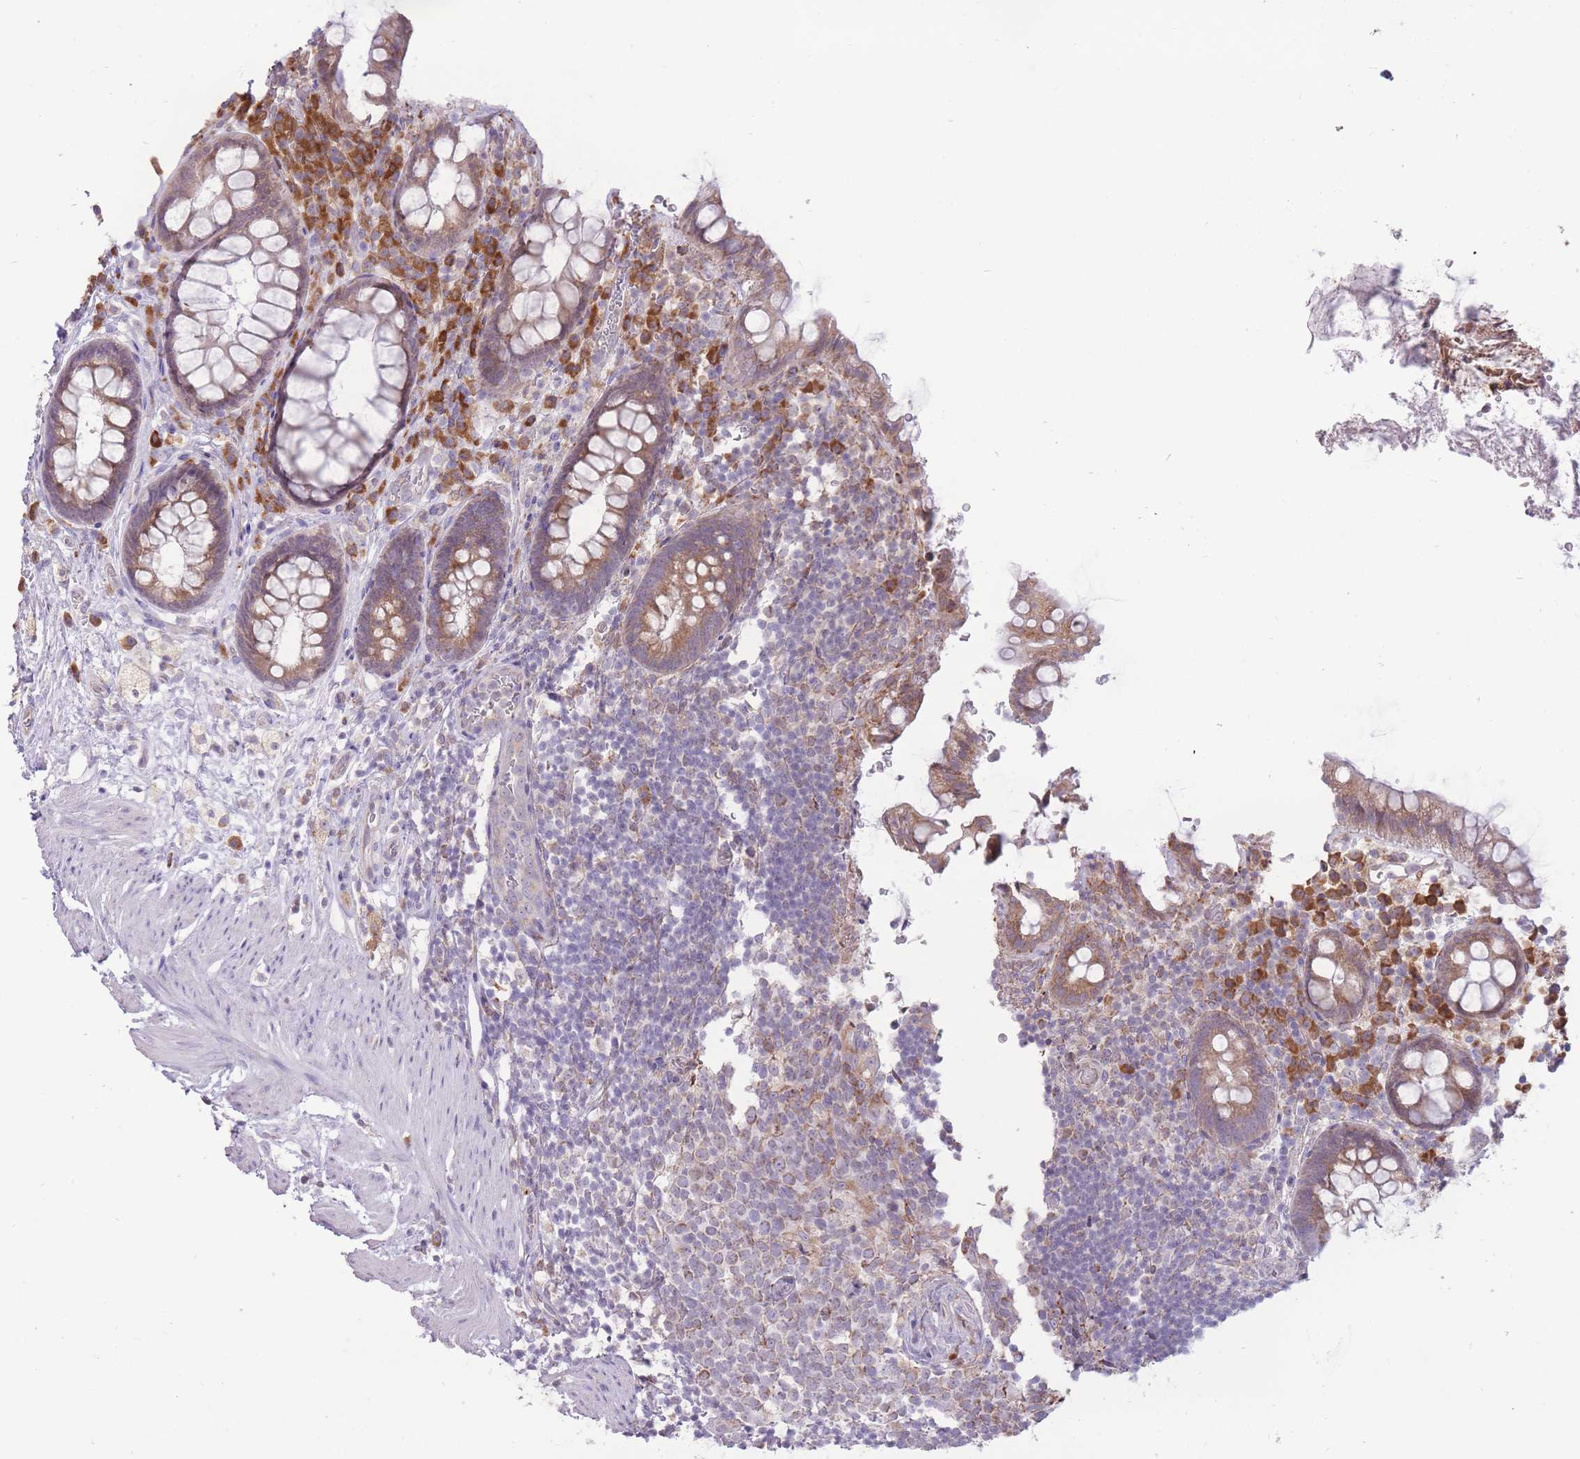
{"staining": {"intensity": "moderate", "quantity": "25%-75%", "location": "cytoplasmic/membranous"}, "tissue": "rectum", "cell_type": "Glandular cells", "image_type": "normal", "snomed": [{"axis": "morphology", "description": "Normal tissue, NOS"}, {"axis": "topography", "description": "Rectum"}, {"axis": "topography", "description": "Peripheral nerve tissue"}], "caption": "Normal rectum was stained to show a protein in brown. There is medium levels of moderate cytoplasmic/membranous expression in about 25%-75% of glandular cells. The staining was performed using DAB to visualize the protein expression in brown, while the nuclei were stained in blue with hematoxylin (Magnification: 20x).", "gene": "TRAPPC5", "patient": {"sex": "female", "age": 69}}